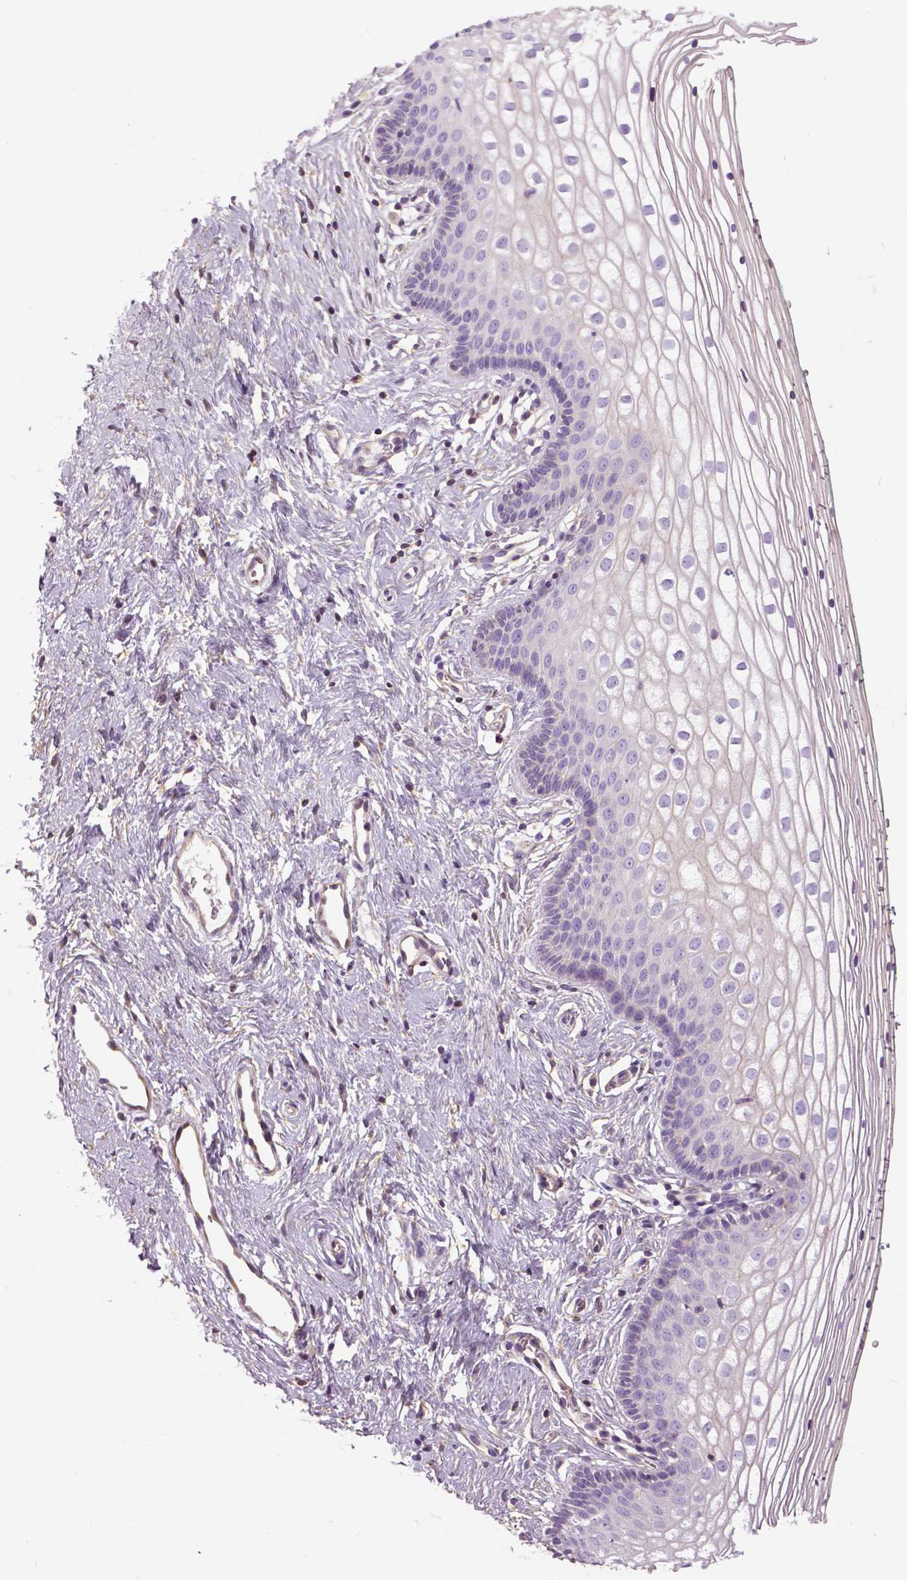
{"staining": {"intensity": "negative", "quantity": "none", "location": "none"}, "tissue": "vagina", "cell_type": "Squamous epithelial cells", "image_type": "normal", "snomed": [{"axis": "morphology", "description": "Normal tissue, NOS"}, {"axis": "topography", "description": "Vagina"}], "caption": "High power microscopy image of an IHC histopathology image of benign vagina, revealing no significant expression in squamous epithelial cells. The staining is performed using DAB brown chromogen with nuclei counter-stained in using hematoxylin.", "gene": "ANXA13", "patient": {"sex": "female", "age": 36}}